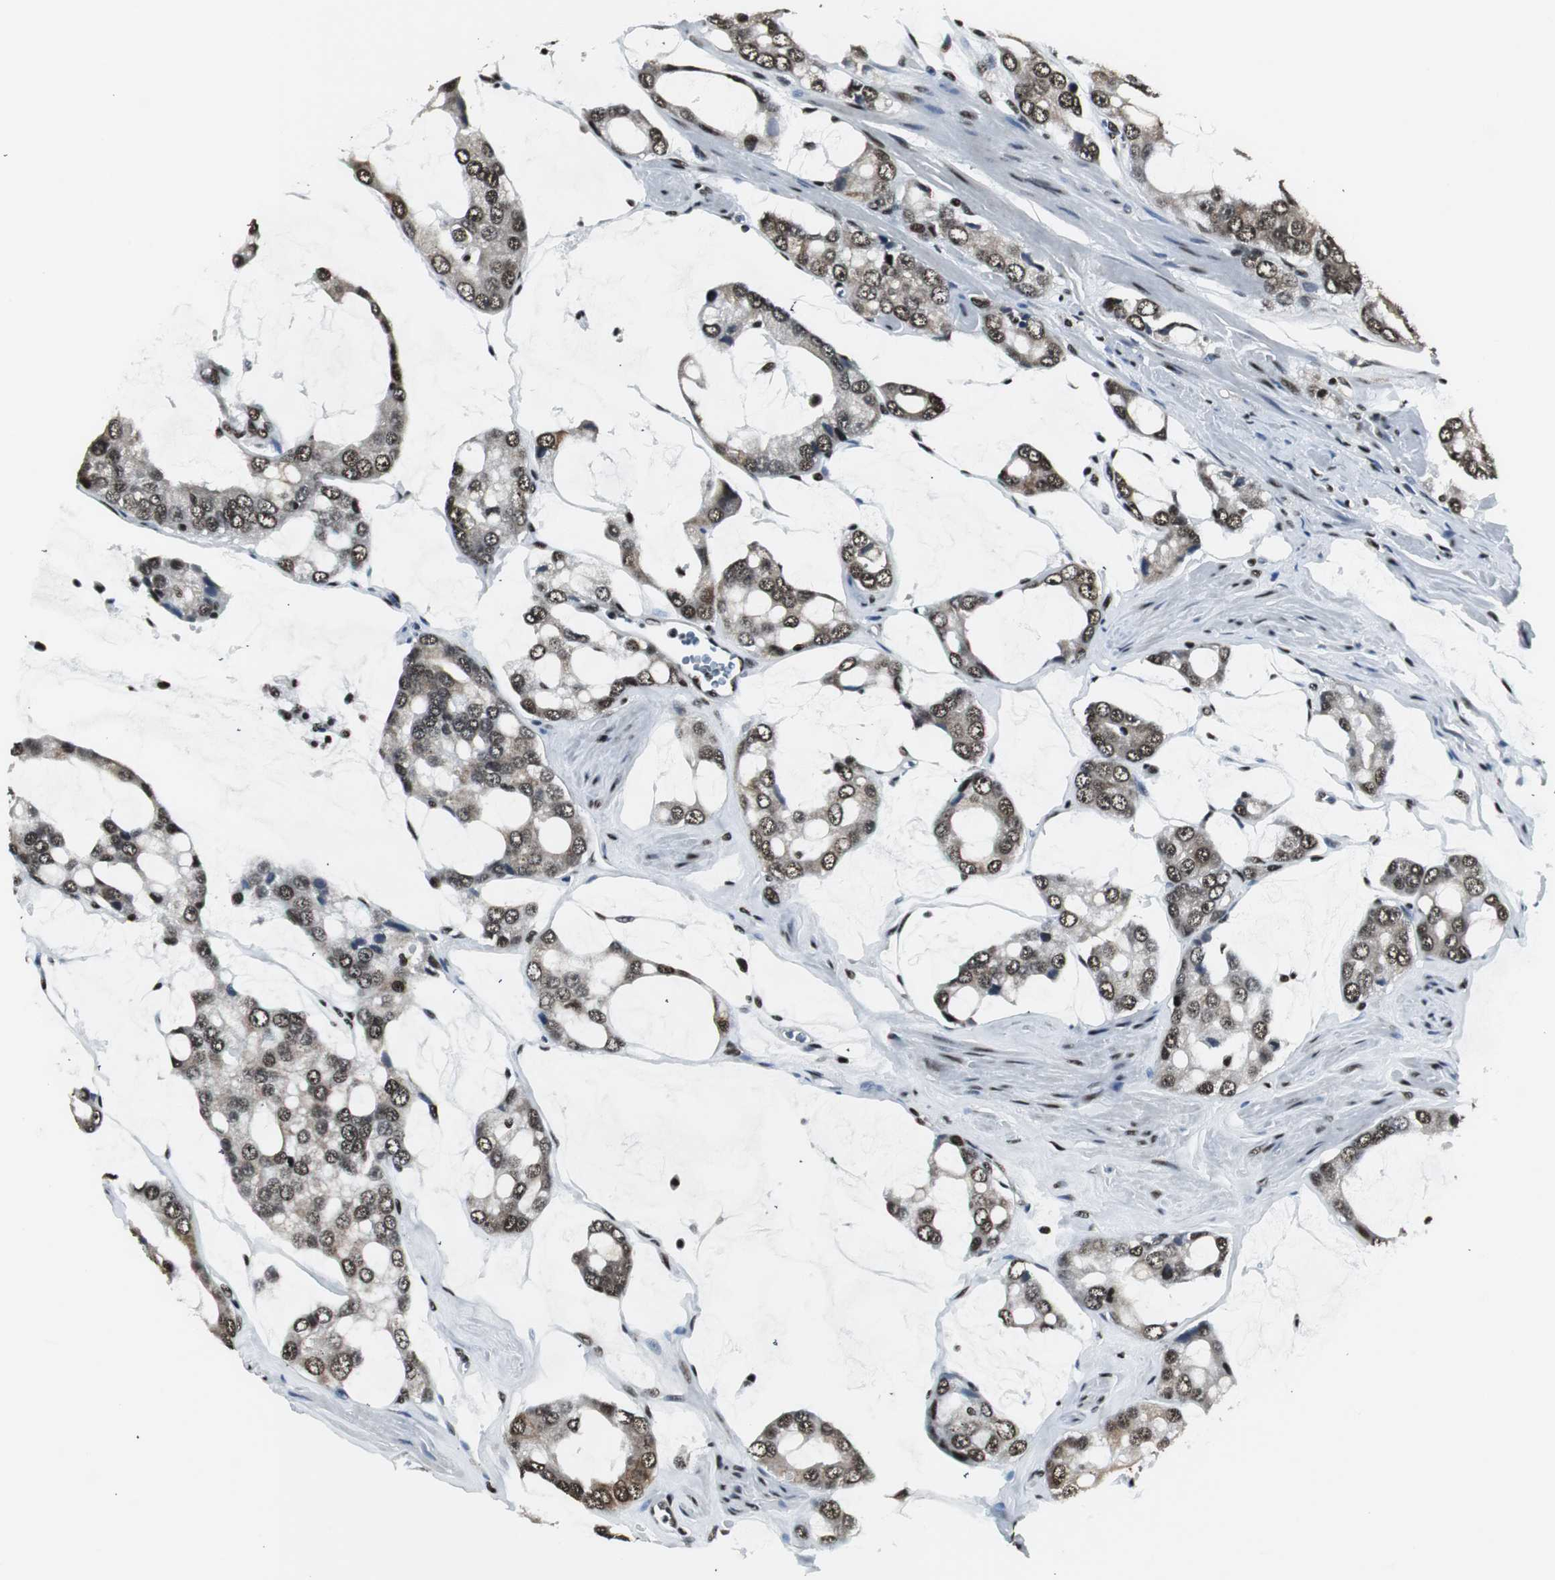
{"staining": {"intensity": "strong", "quantity": ">75%", "location": "nuclear"}, "tissue": "prostate cancer", "cell_type": "Tumor cells", "image_type": "cancer", "snomed": [{"axis": "morphology", "description": "Adenocarcinoma, High grade"}, {"axis": "topography", "description": "Prostate"}], "caption": "Strong nuclear positivity is appreciated in about >75% of tumor cells in high-grade adenocarcinoma (prostate).", "gene": "PARN", "patient": {"sex": "male", "age": 67}}